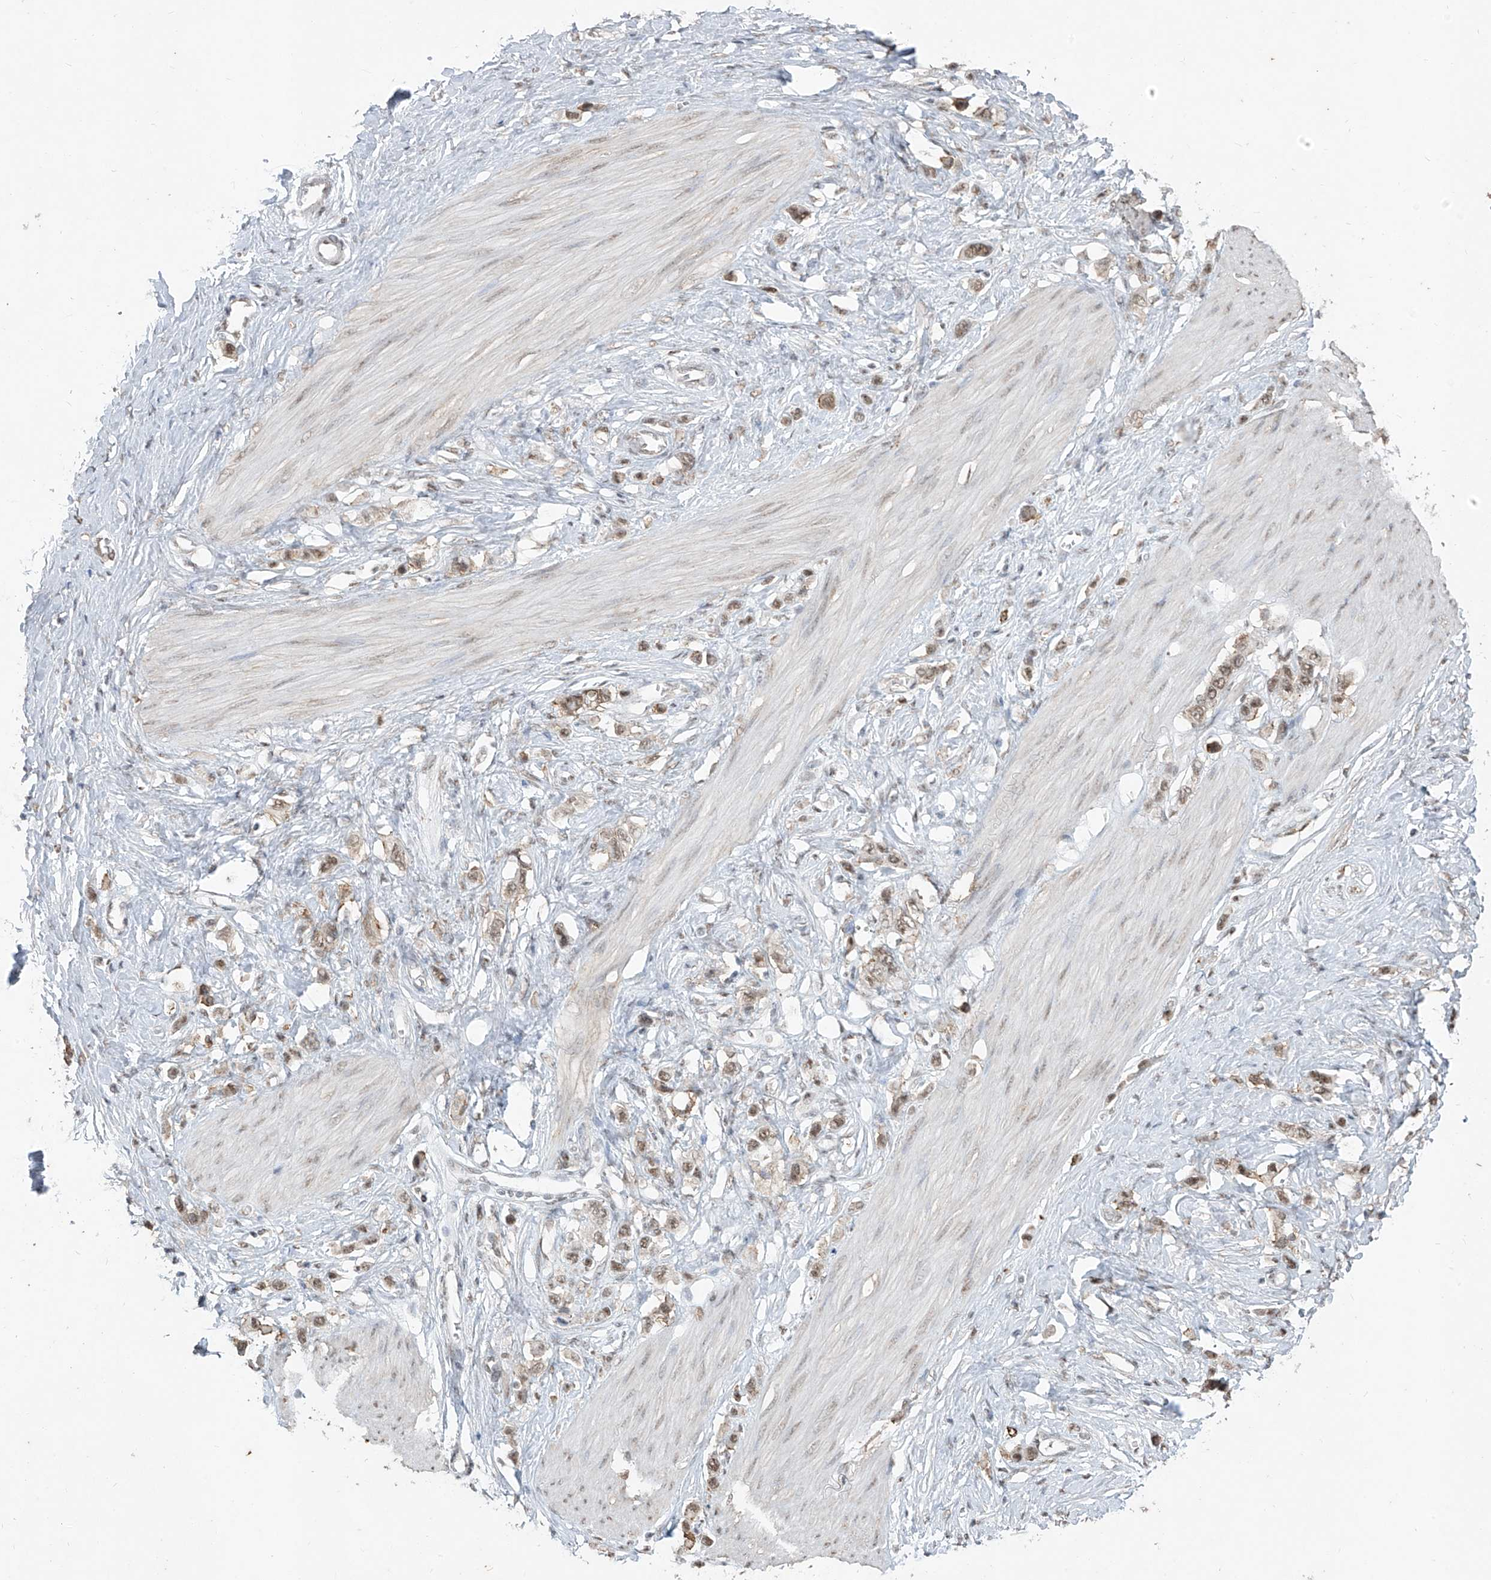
{"staining": {"intensity": "weak", "quantity": ">75%", "location": "cytoplasmic/membranous,nuclear"}, "tissue": "stomach cancer", "cell_type": "Tumor cells", "image_type": "cancer", "snomed": [{"axis": "morphology", "description": "Adenocarcinoma, NOS"}, {"axis": "topography", "description": "Stomach"}], "caption": "The micrograph exhibits staining of stomach cancer, revealing weak cytoplasmic/membranous and nuclear protein positivity (brown color) within tumor cells.", "gene": "TFEC", "patient": {"sex": "female", "age": 65}}